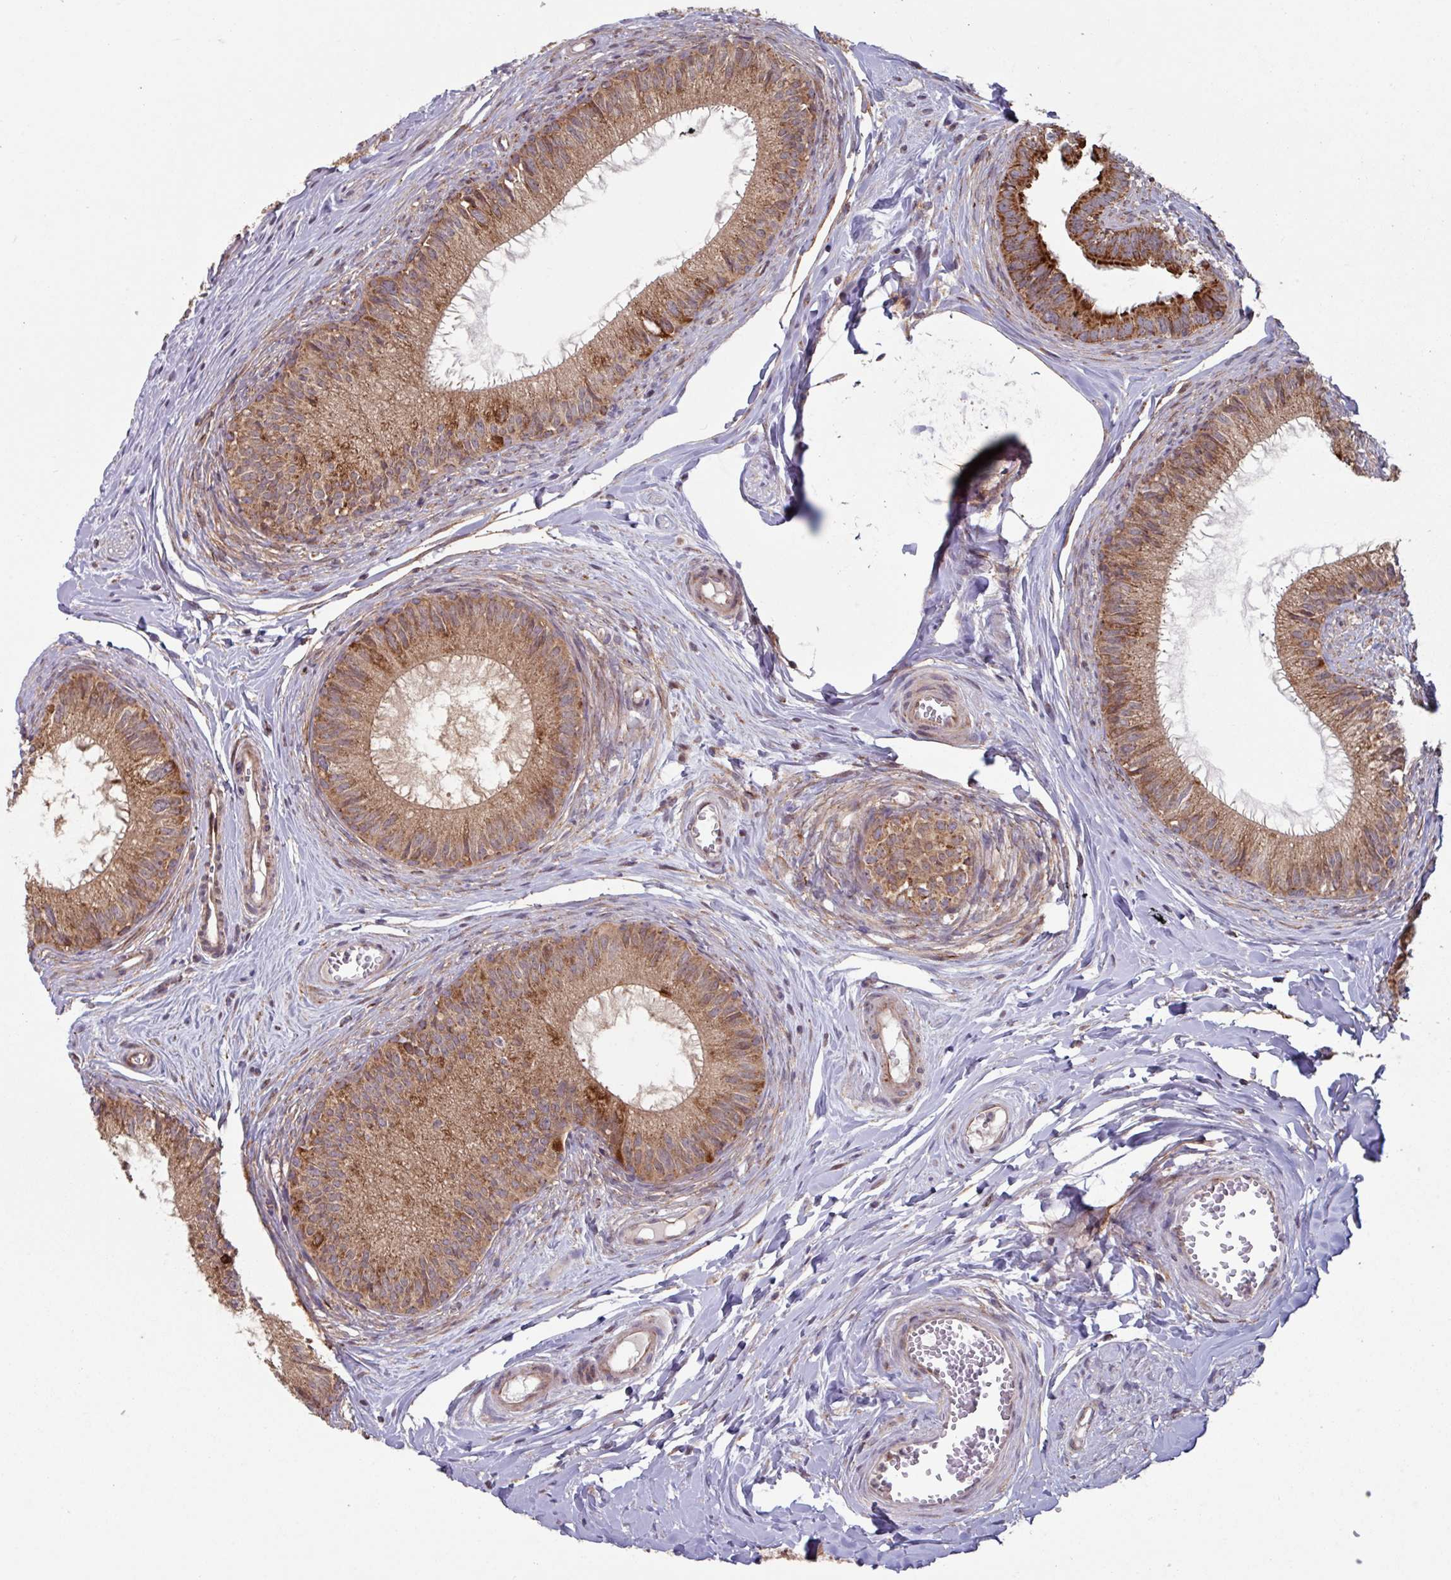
{"staining": {"intensity": "moderate", "quantity": ">75%", "location": "cytoplasmic/membranous"}, "tissue": "epididymis", "cell_type": "Glandular cells", "image_type": "normal", "snomed": [{"axis": "morphology", "description": "Normal tissue, NOS"}, {"axis": "topography", "description": "Epididymis"}], "caption": "Immunohistochemistry (IHC) staining of benign epididymis, which reveals medium levels of moderate cytoplasmic/membranous staining in about >75% of glandular cells indicating moderate cytoplasmic/membranous protein expression. The staining was performed using DAB (brown) for protein detection and nuclei were counterstained in hematoxylin (blue).", "gene": "COX7C", "patient": {"sex": "male", "age": 25}}